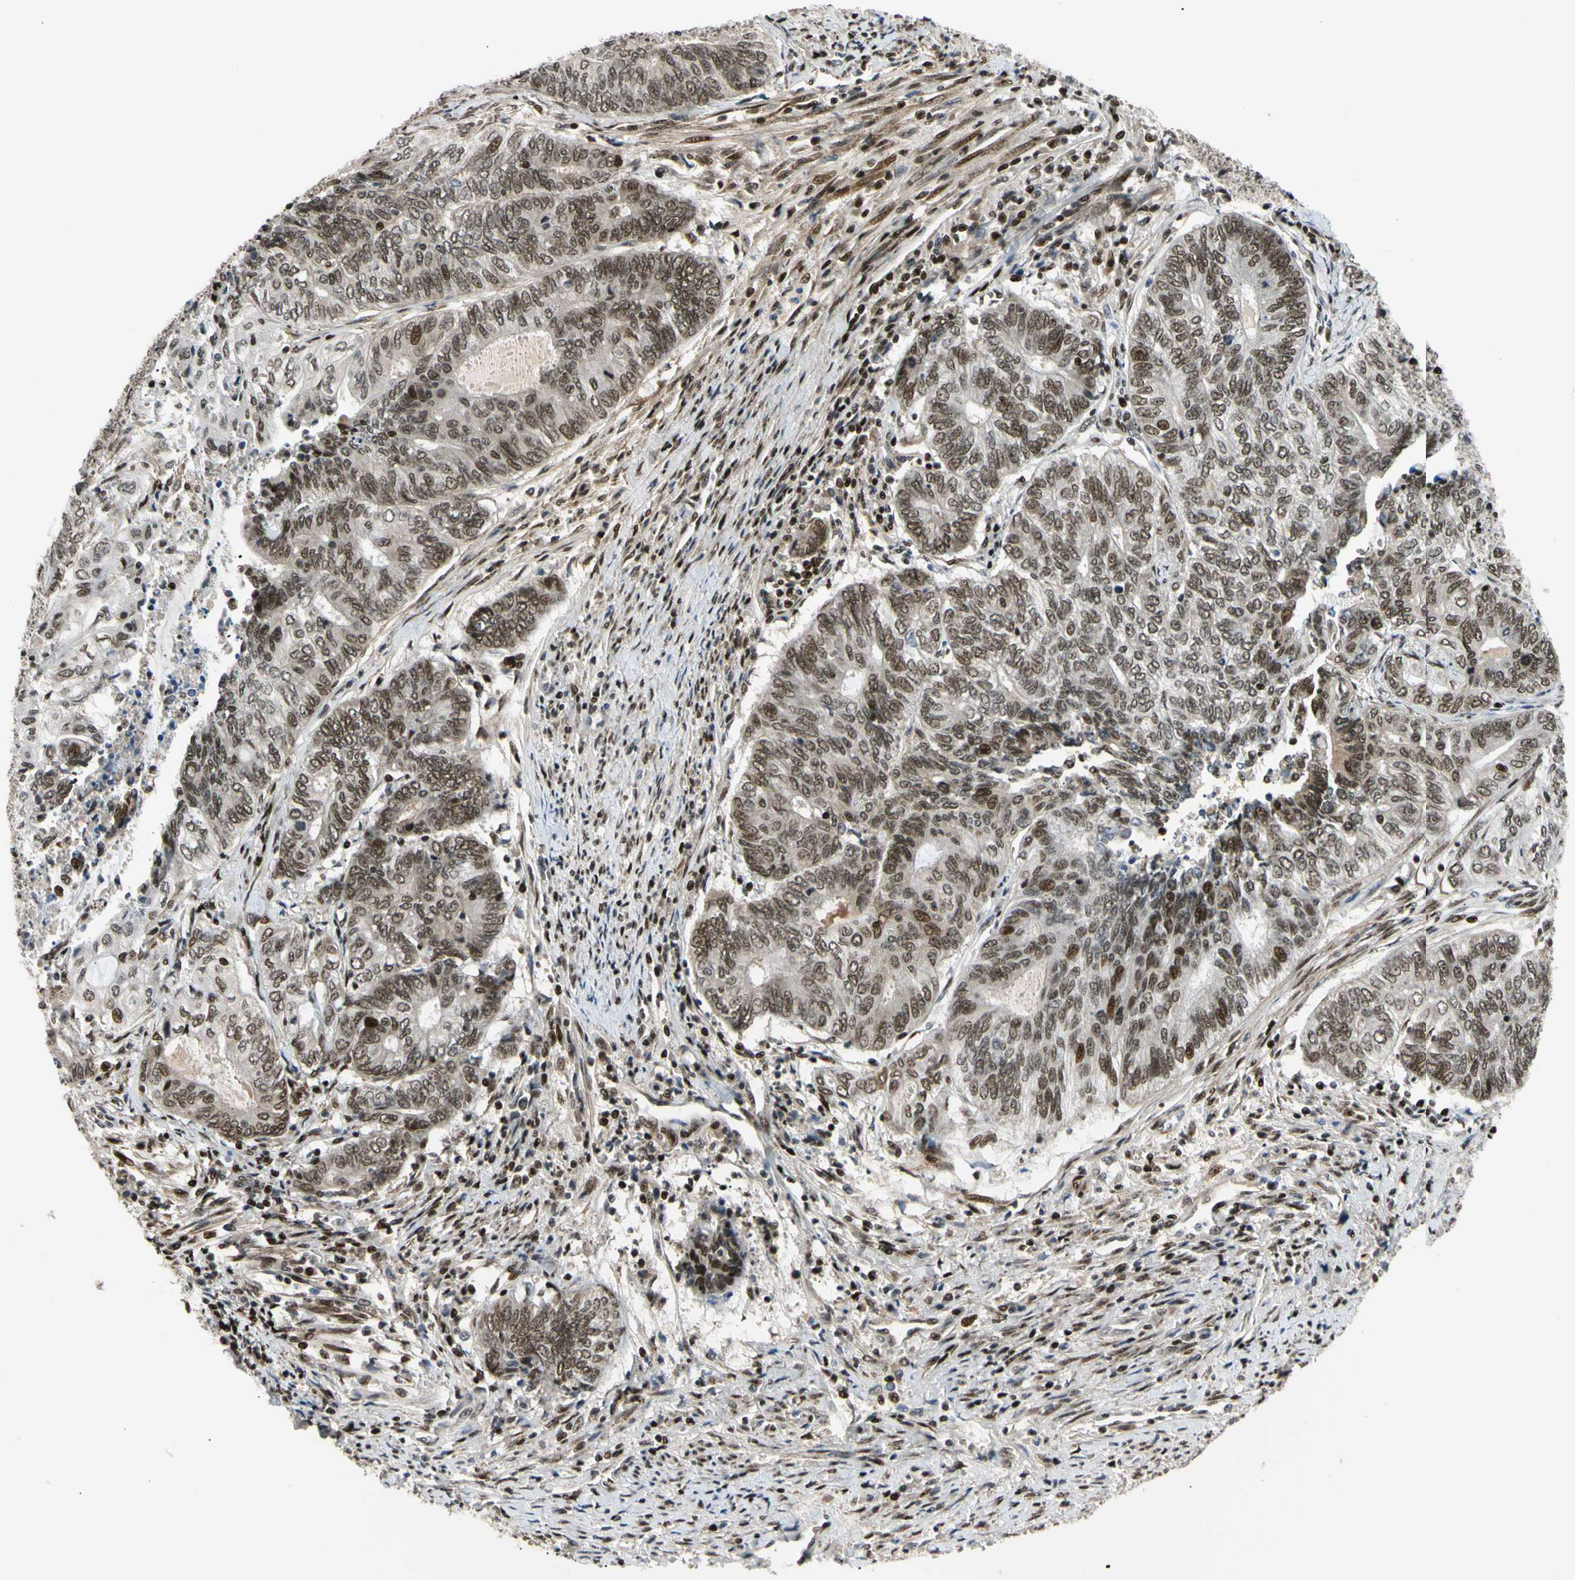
{"staining": {"intensity": "moderate", "quantity": ">75%", "location": "nuclear"}, "tissue": "endometrial cancer", "cell_type": "Tumor cells", "image_type": "cancer", "snomed": [{"axis": "morphology", "description": "Adenocarcinoma, NOS"}, {"axis": "topography", "description": "Uterus"}, {"axis": "topography", "description": "Endometrium"}], "caption": "Moderate nuclear staining for a protein is appreciated in approximately >75% of tumor cells of endometrial cancer (adenocarcinoma) using IHC.", "gene": "E2F1", "patient": {"sex": "female", "age": 70}}